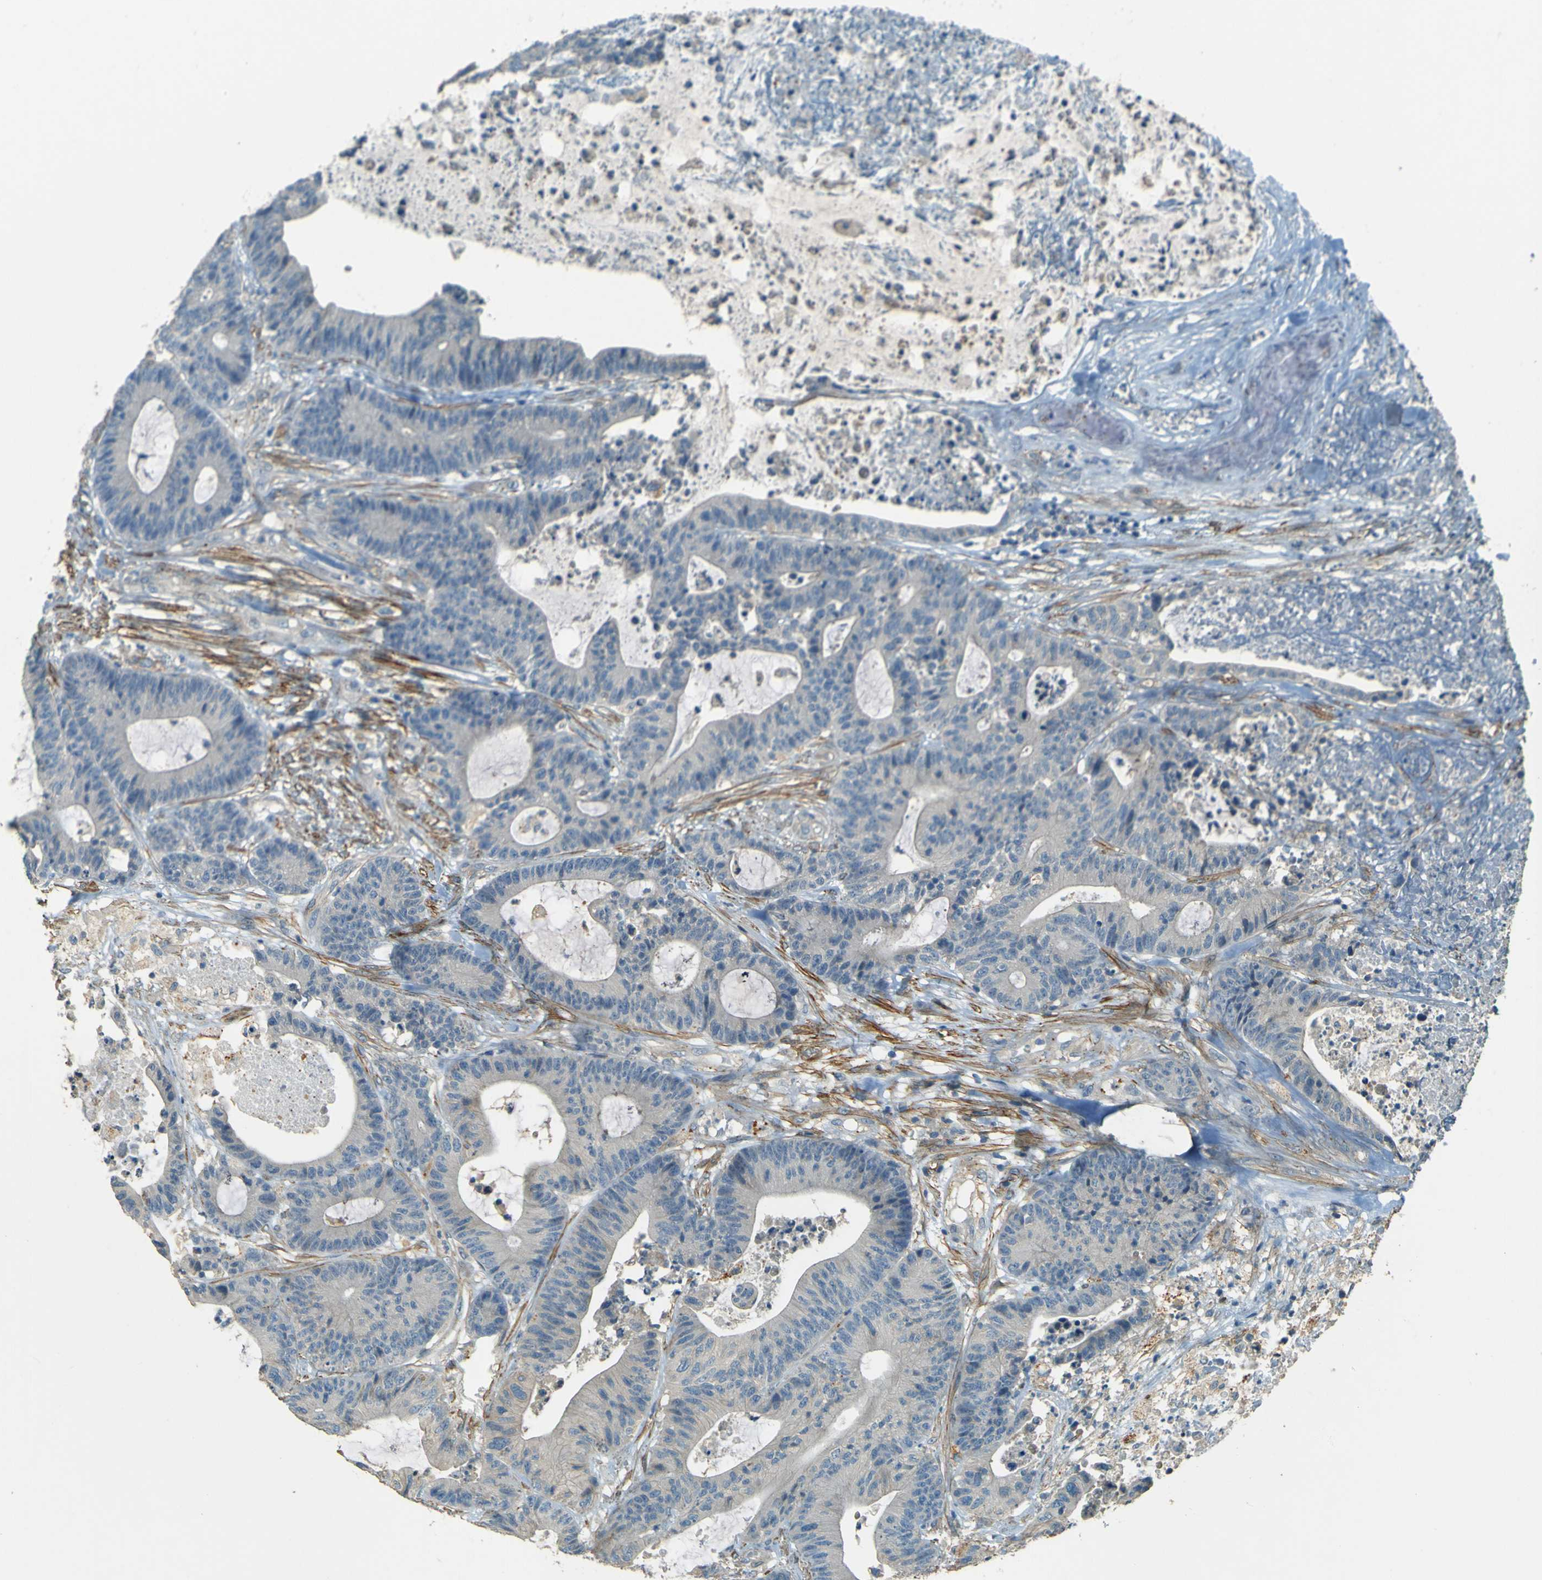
{"staining": {"intensity": "negative", "quantity": "none", "location": "none"}, "tissue": "colorectal cancer", "cell_type": "Tumor cells", "image_type": "cancer", "snomed": [{"axis": "morphology", "description": "Adenocarcinoma, NOS"}, {"axis": "topography", "description": "Colon"}], "caption": "This is a micrograph of immunohistochemistry staining of colorectal cancer, which shows no expression in tumor cells. (DAB IHC with hematoxylin counter stain).", "gene": "NEXN", "patient": {"sex": "female", "age": 84}}